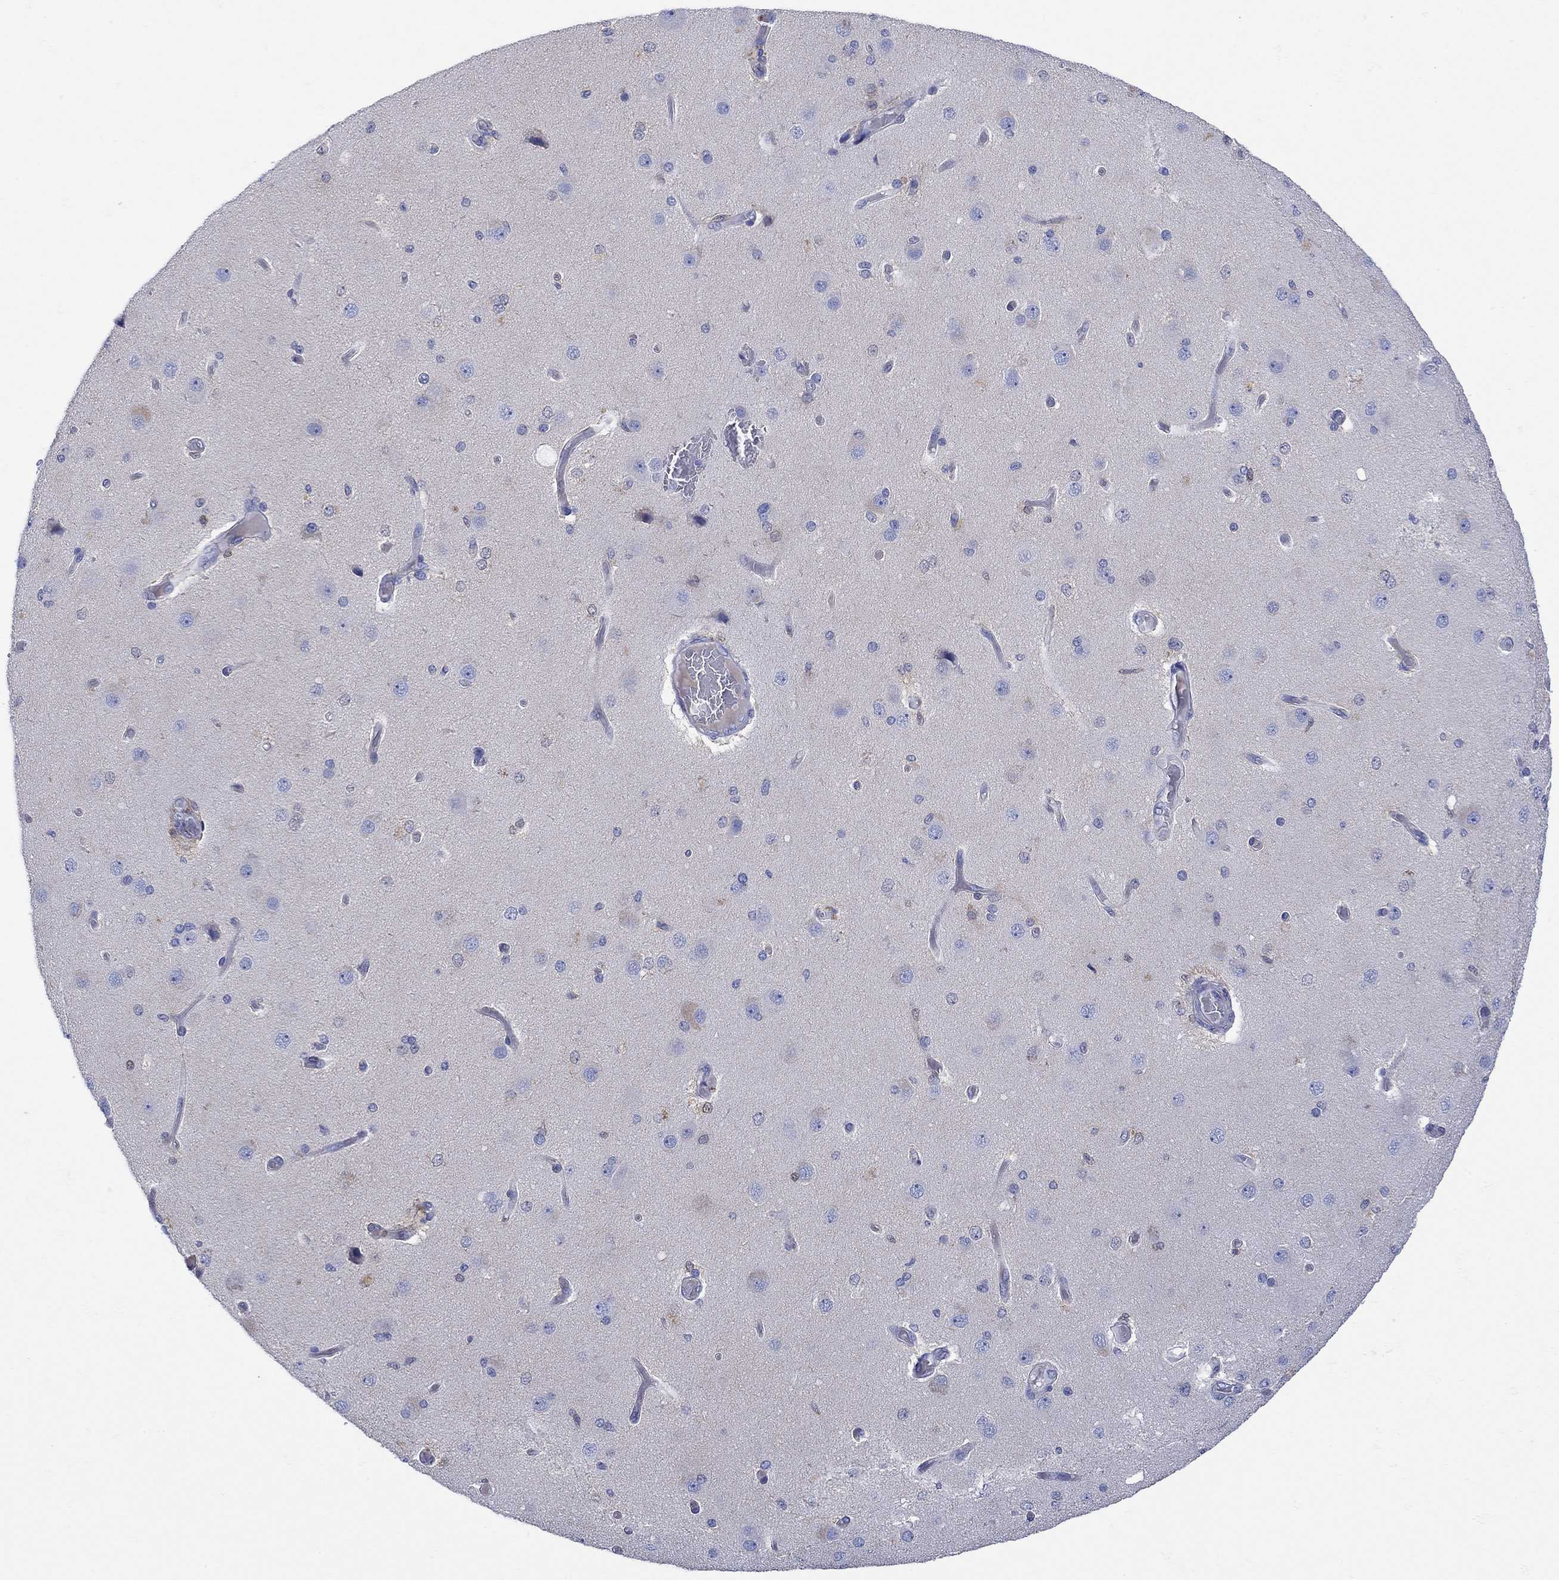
{"staining": {"intensity": "negative", "quantity": "none", "location": "none"}, "tissue": "cerebral cortex", "cell_type": "Endothelial cells", "image_type": "normal", "snomed": [{"axis": "morphology", "description": "Normal tissue, NOS"}, {"axis": "morphology", "description": "Glioma, malignant, High grade"}, {"axis": "topography", "description": "Cerebral cortex"}], "caption": "This histopathology image is of benign cerebral cortex stained with immunohistochemistry (IHC) to label a protein in brown with the nuclei are counter-stained blue. There is no expression in endothelial cells.", "gene": "MSI1", "patient": {"sex": "male", "age": 77}}